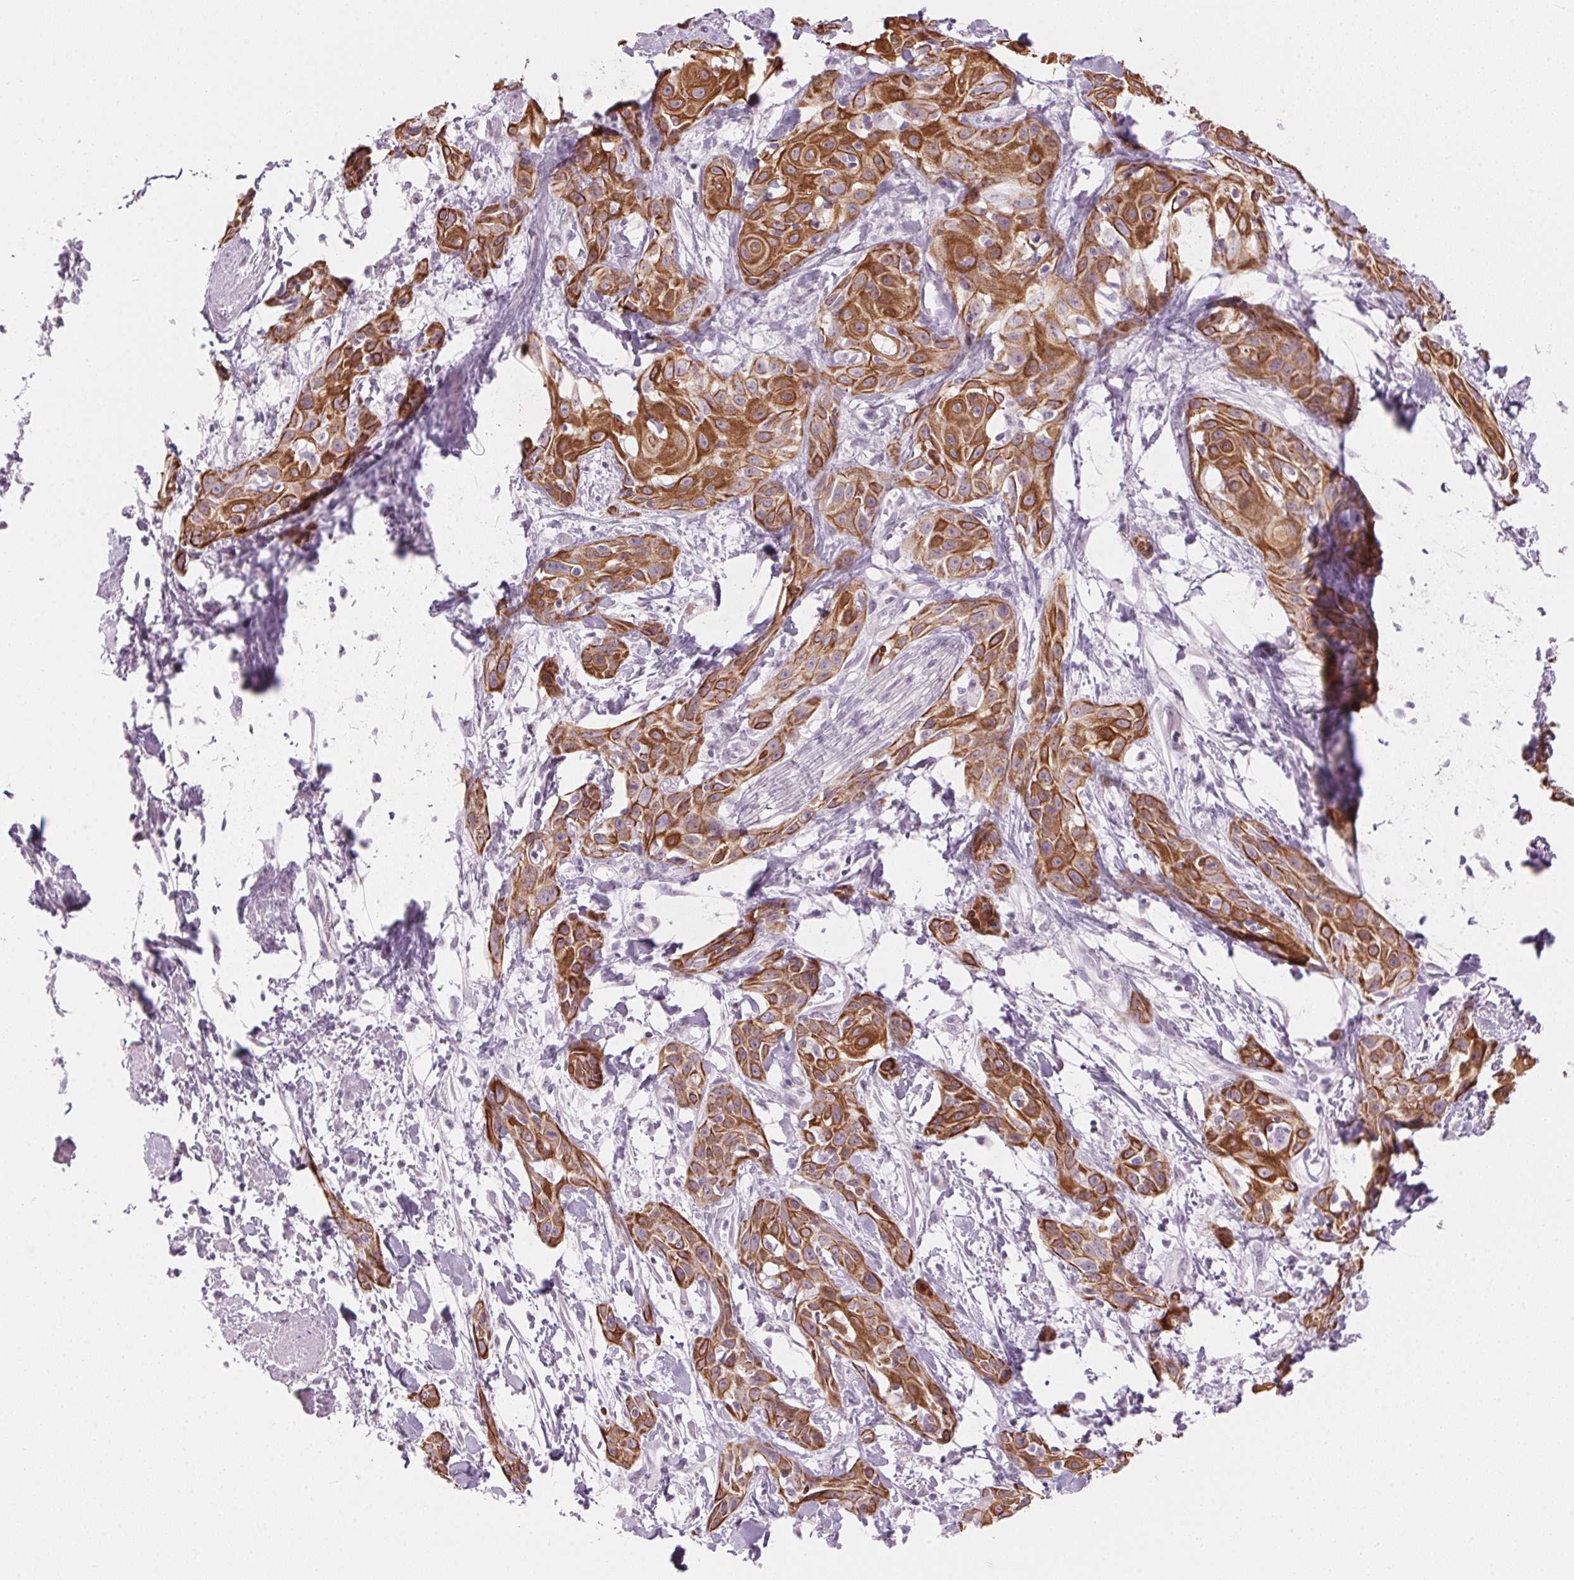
{"staining": {"intensity": "strong", "quantity": ">75%", "location": "cytoplasmic/membranous"}, "tissue": "skin cancer", "cell_type": "Tumor cells", "image_type": "cancer", "snomed": [{"axis": "morphology", "description": "Squamous cell carcinoma, NOS"}, {"axis": "topography", "description": "Skin"}, {"axis": "topography", "description": "Anal"}], "caption": "Strong cytoplasmic/membranous positivity is present in approximately >75% of tumor cells in skin squamous cell carcinoma. (DAB (3,3'-diaminobenzidine) IHC, brown staining for protein, blue staining for nuclei).", "gene": "SCTR", "patient": {"sex": "male", "age": 64}}